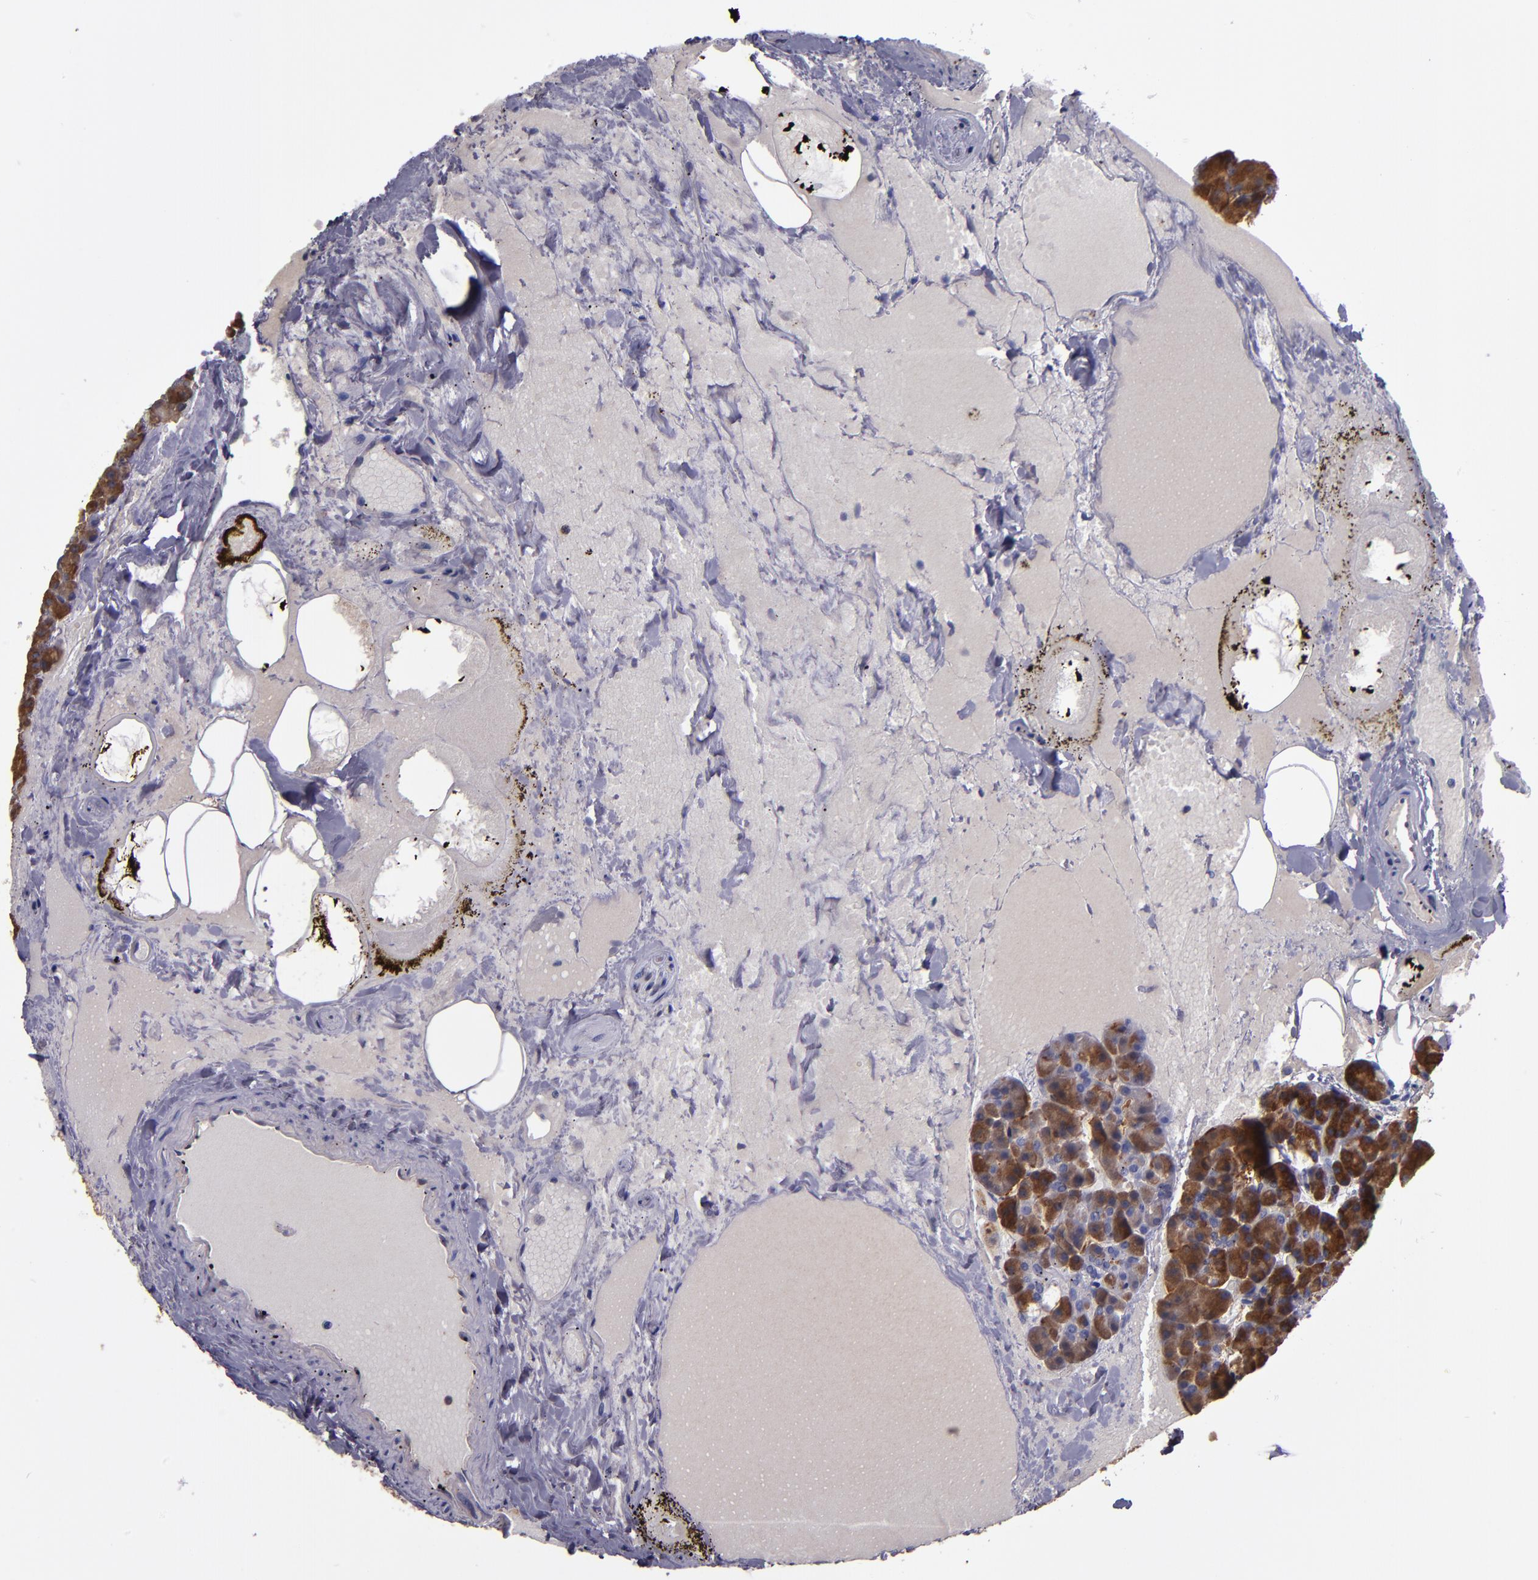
{"staining": {"intensity": "moderate", "quantity": ">75%", "location": "cytoplasmic/membranous"}, "tissue": "pancreas", "cell_type": "Exocrine glandular cells", "image_type": "normal", "snomed": [{"axis": "morphology", "description": "Normal tissue, NOS"}, {"axis": "topography", "description": "Pancreas"}], "caption": "IHC micrograph of normal pancreas stained for a protein (brown), which reveals medium levels of moderate cytoplasmic/membranous expression in about >75% of exocrine glandular cells.", "gene": "CARS1", "patient": {"sex": "female", "age": 35}}